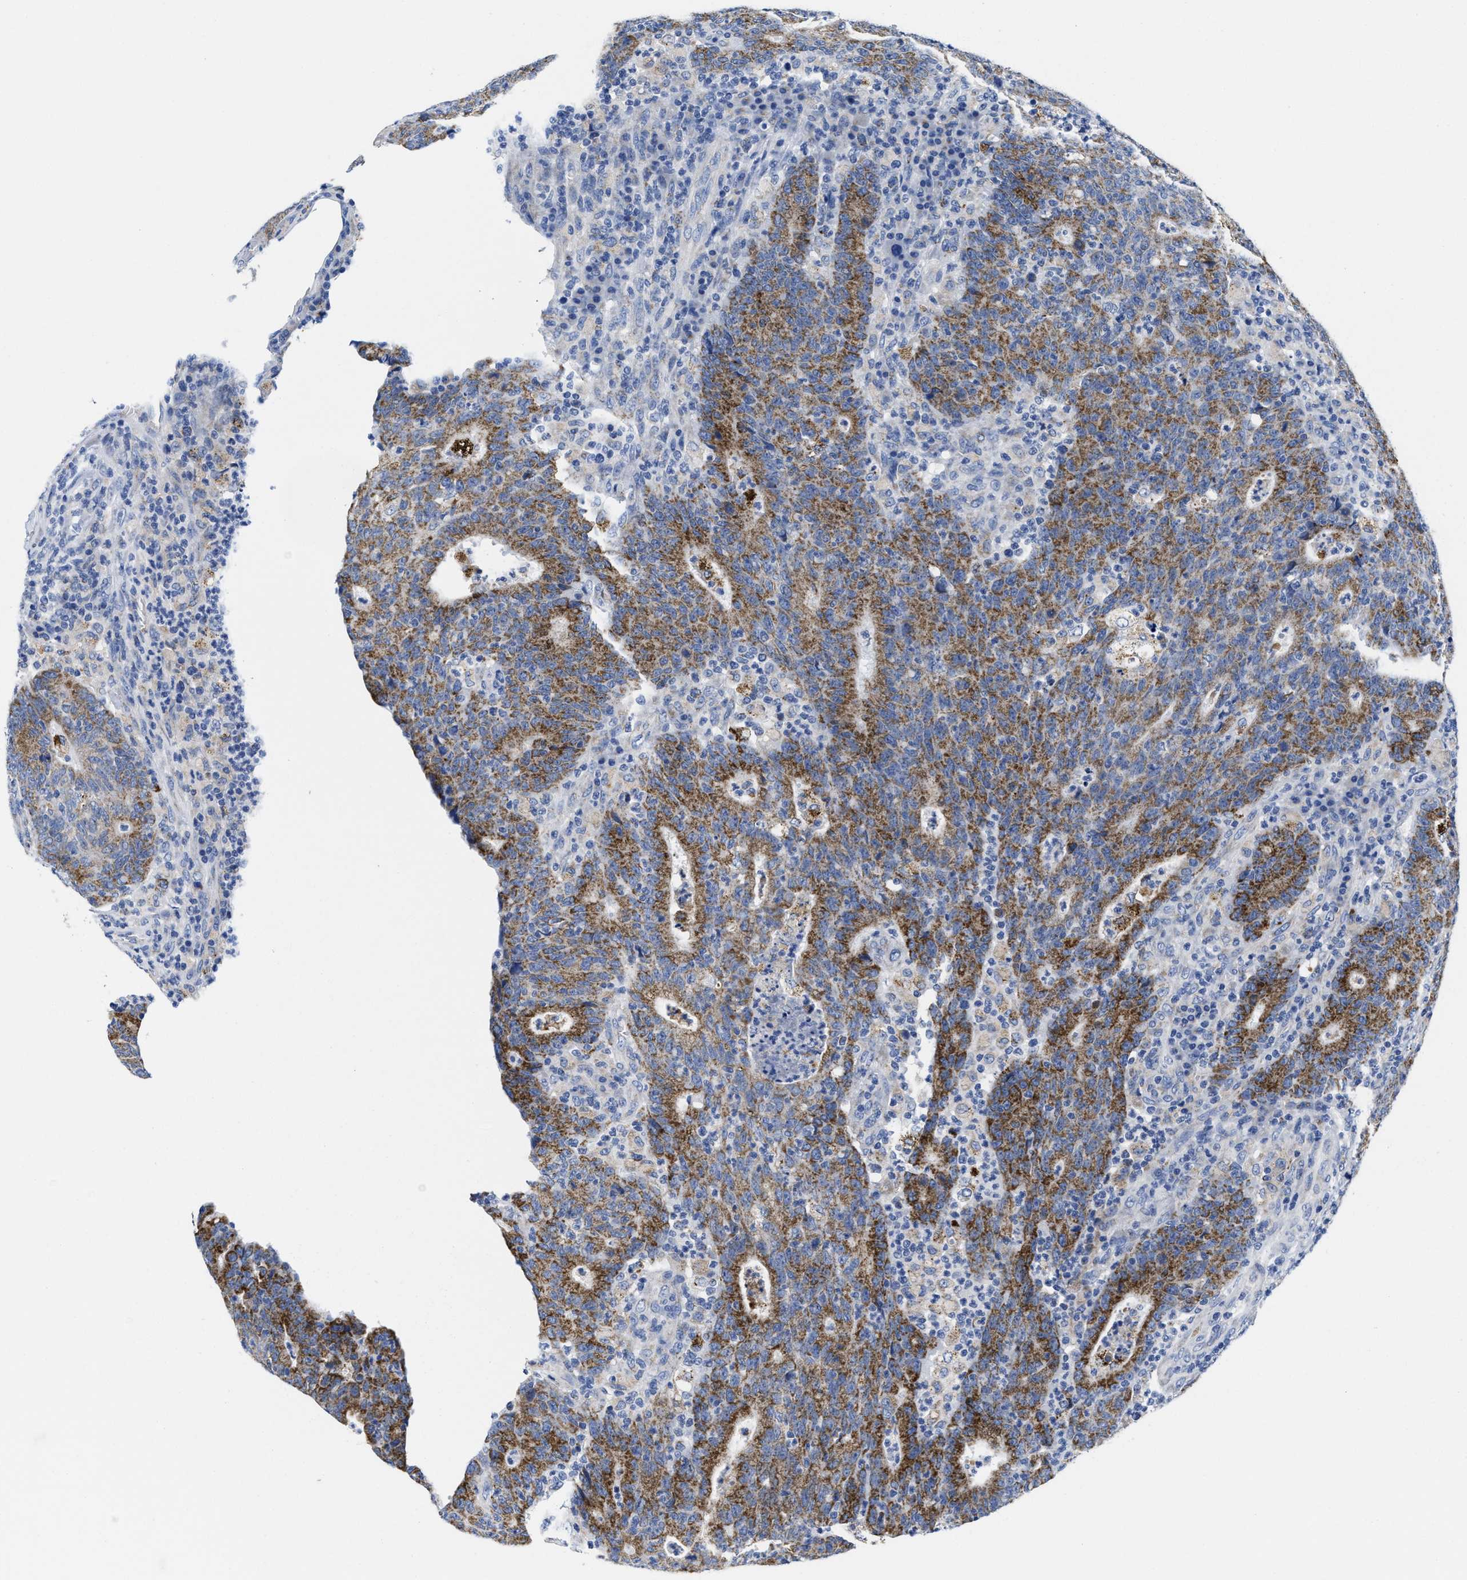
{"staining": {"intensity": "moderate", "quantity": ">75%", "location": "cytoplasmic/membranous"}, "tissue": "colorectal cancer", "cell_type": "Tumor cells", "image_type": "cancer", "snomed": [{"axis": "morphology", "description": "Adenocarcinoma, NOS"}, {"axis": "topography", "description": "Colon"}], "caption": "Immunohistochemical staining of colorectal cancer (adenocarcinoma) reveals moderate cytoplasmic/membranous protein expression in approximately >75% of tumor cells.", "gene": "TBRG4", "patient": {"sex": "female", "age": 75}}